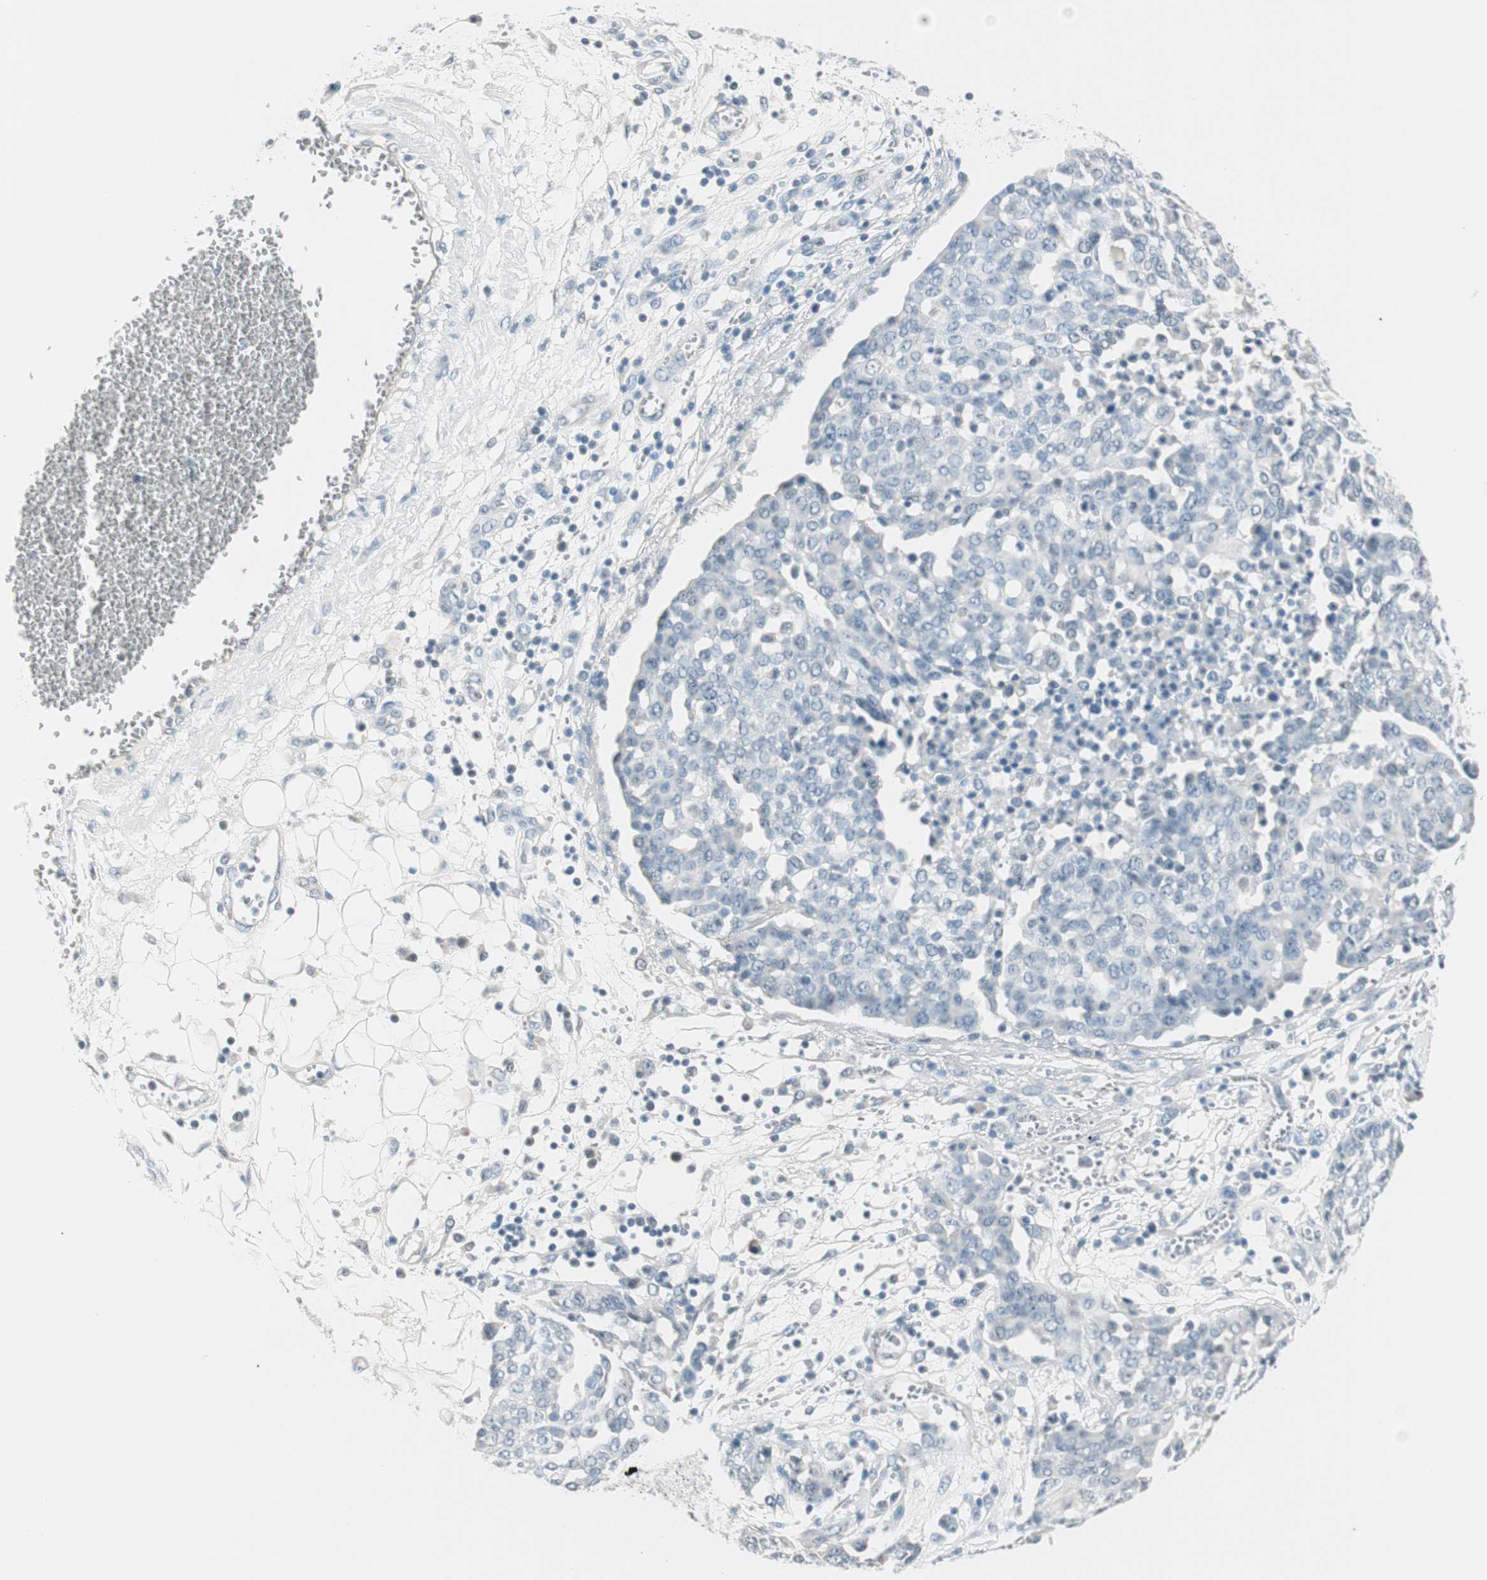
{"staining": {"intensity": "negative", "quantity": "none", "location": "none"}, "tissue": "ovarian cancer", "cell_type": "Tumor cells", "image_type": "cancer", "snomed": [{"axis": "morphology", "description": "Cystadenocarcinoma, serous, NOS"}, {"axis": "topography", "description": "Soft tissue"}, {"axis": "topography", "description": "Ovary"}], "caption": "IHC image of neoplastic tissue: human serous cystadenocarcinoma (ovarian) stained with DAB (3,3'-diaminobenzidine) shows no significant protein expression in tumor cells.", "gene": "HOXB13", "patient": {"sex": "female", "age": 57}}